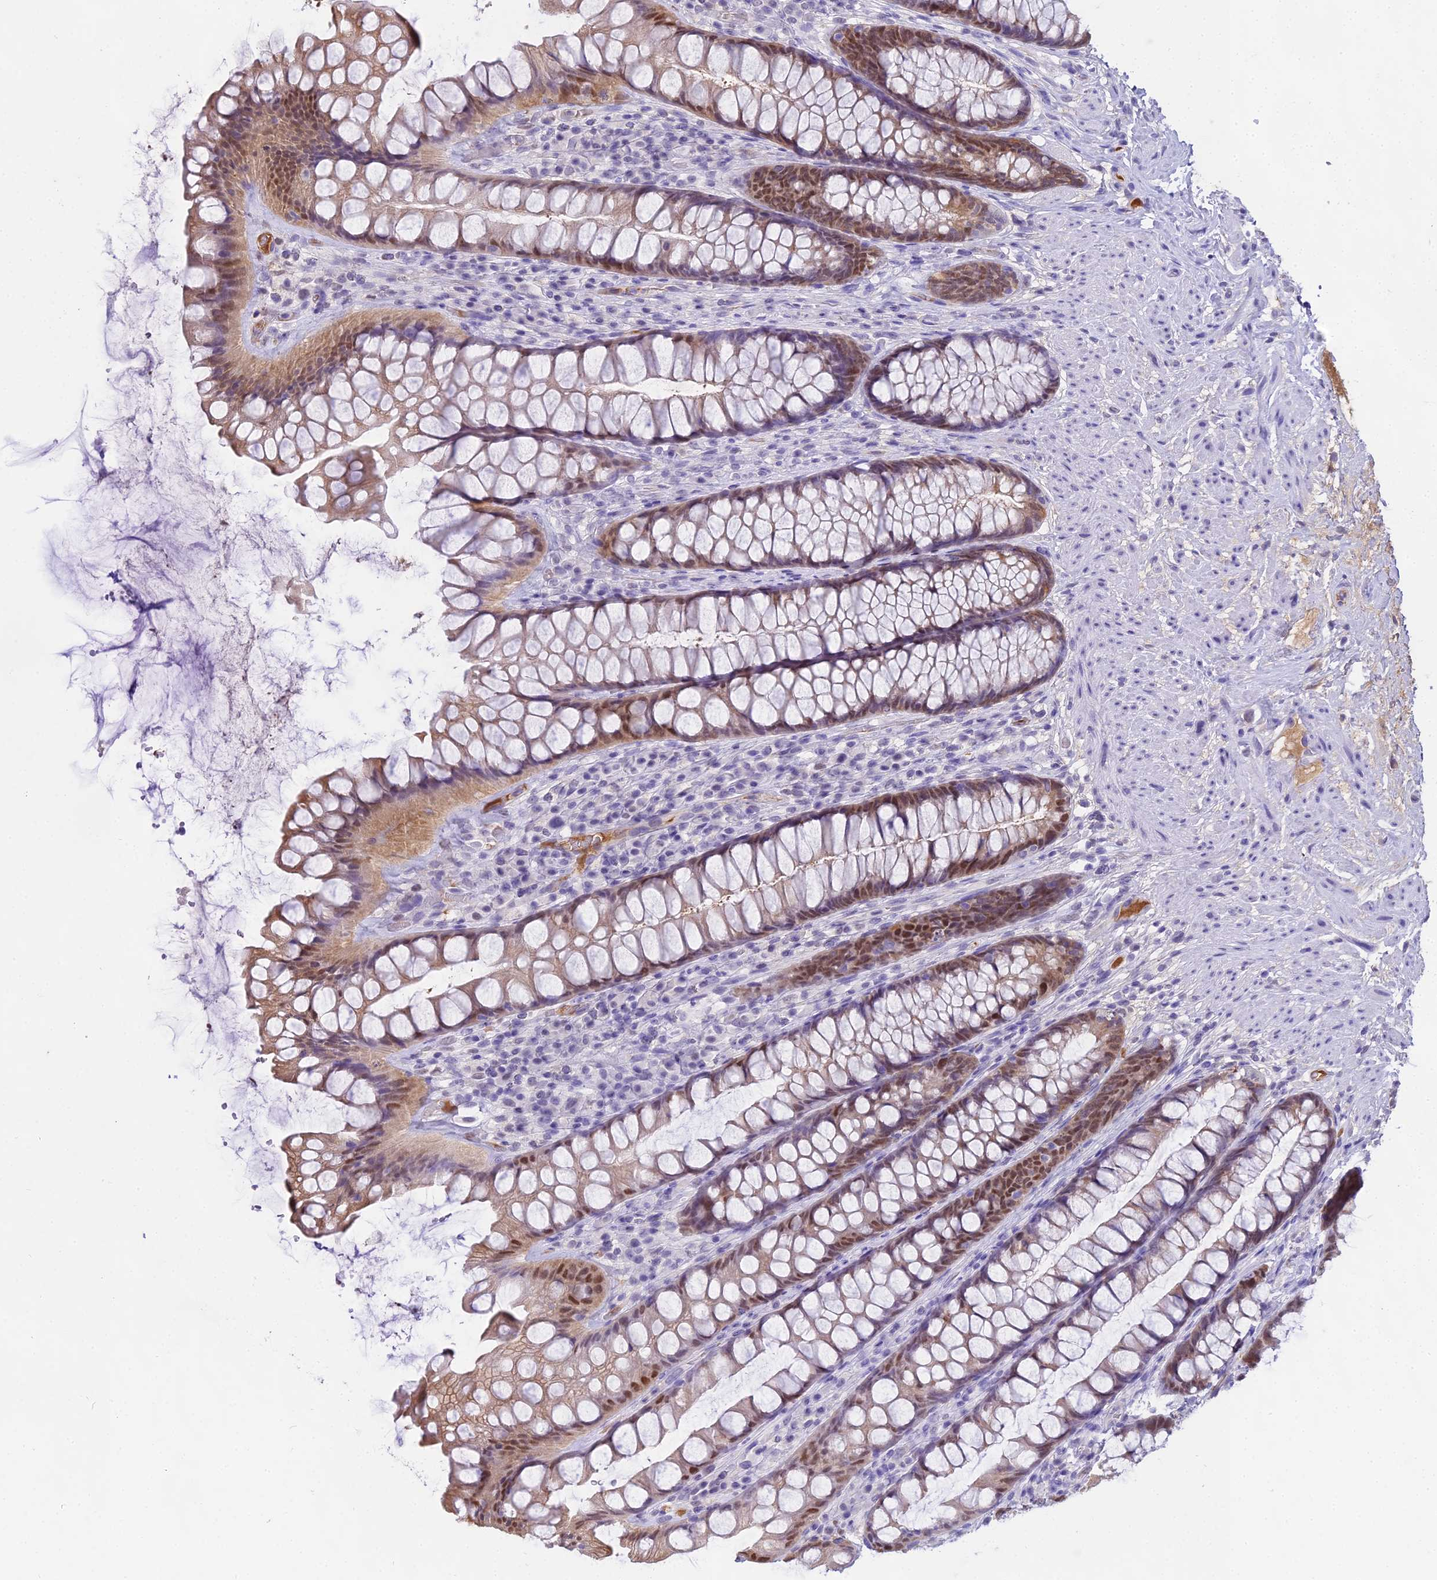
{"staining": {"intensity": "moderate", "quantity": ">75%", "location": "nuclear"}, "tissue": "rectum", "cell_type": "Glandular cells", "image_type": "normal", "snomed": [{"axis": "morphology", "description": "Normal tissue, NOS"}, {"axis": "topography", "description": "Rectum"}], "caption": "This photomicrograph demonstrates immunohistochemistry (IHC) staining of benign rectum, with medium moderate nuclear expression in approximately >75% of glandular cells.", "gene": "MAT2A", "patient": {"sex": "male", "age": 74}}